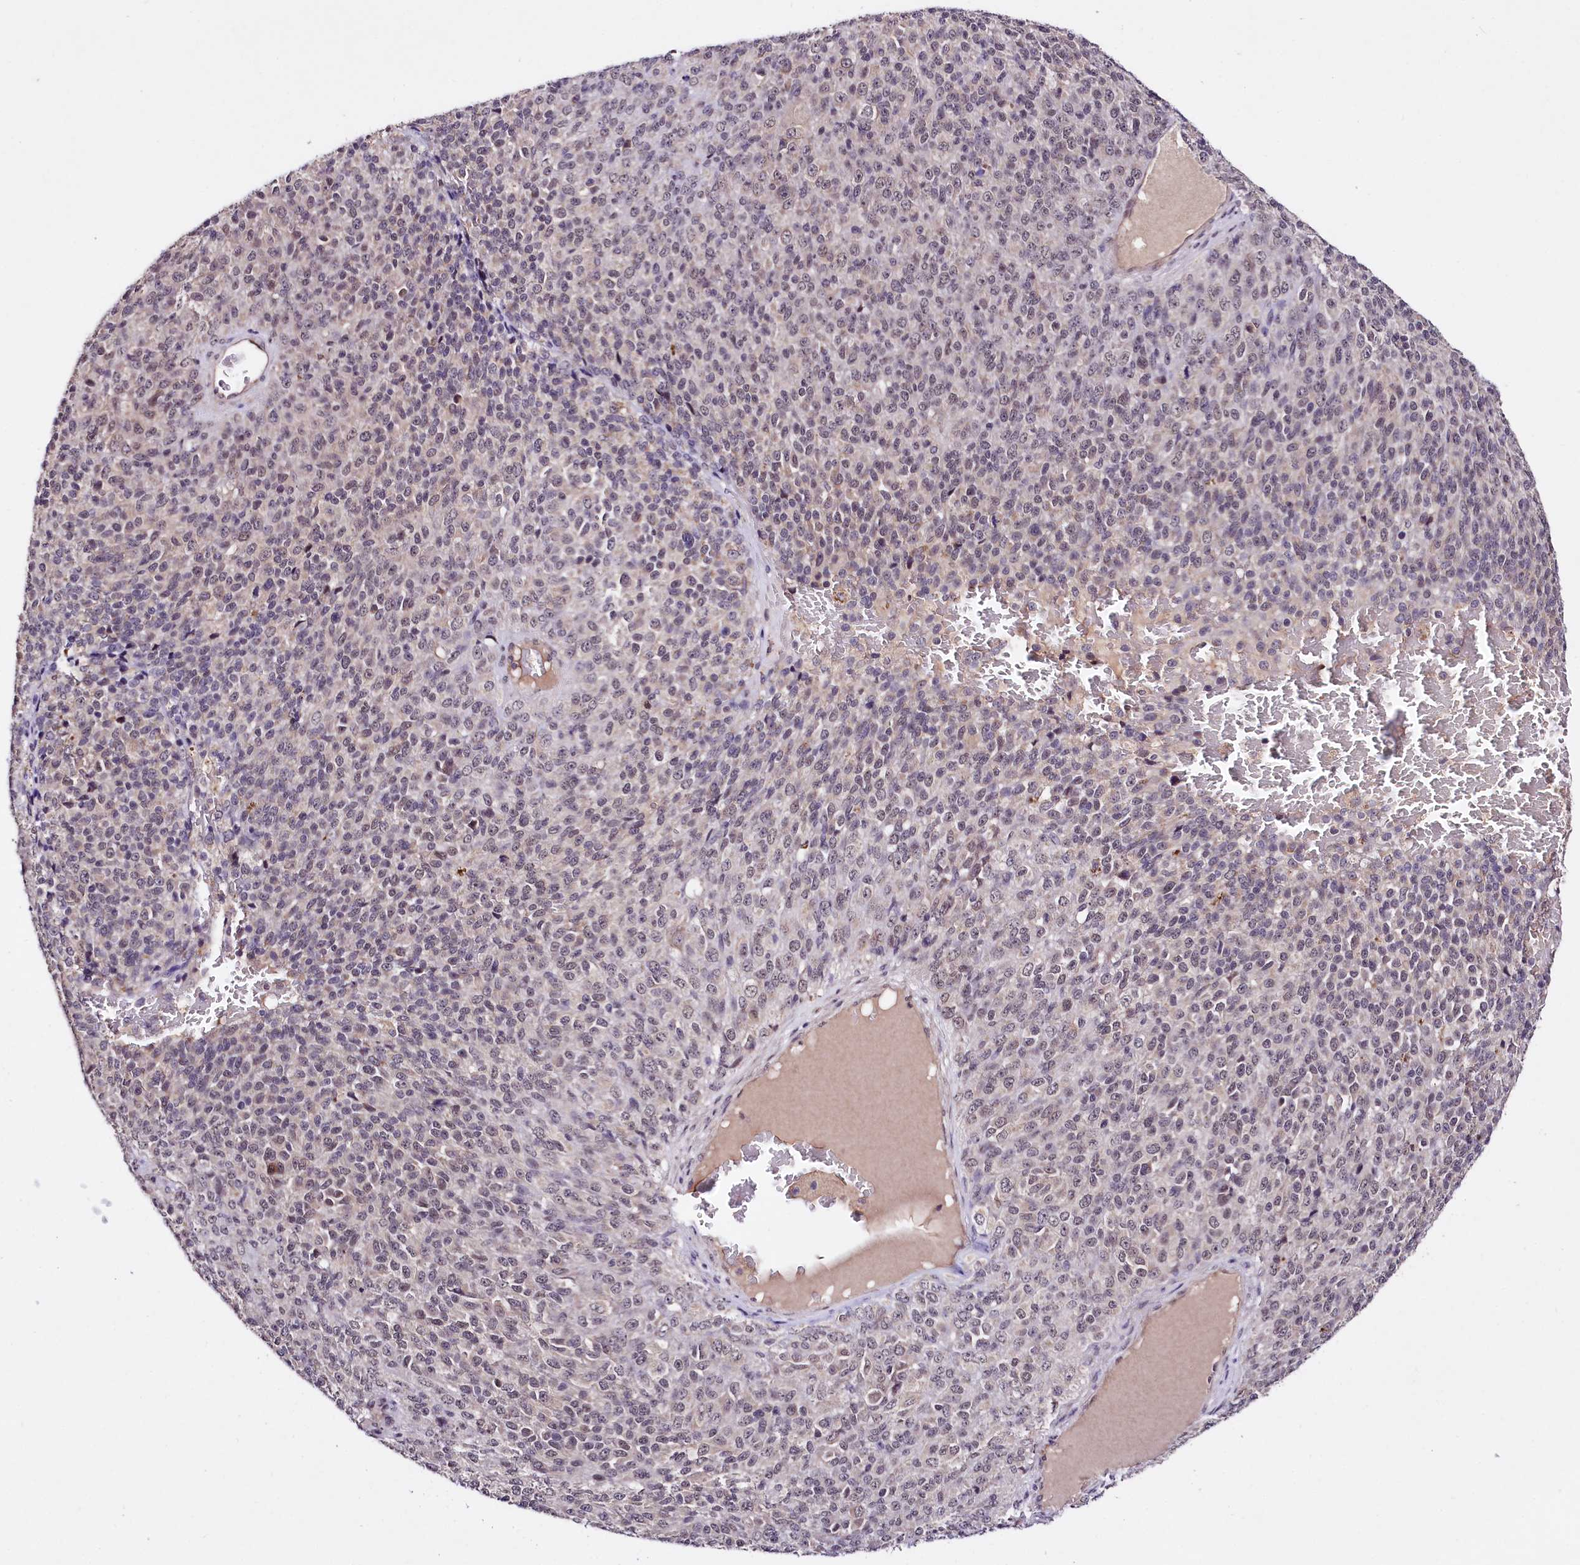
{"staining": {"intensity": "moderate", "quantity": "<25%", "location": "nuclear"}, "tissue": "melanoma", "cell_type": "Tumor cells", "image_type": "cancer", "snomed": [{"axis": "morphology", "description": "Malignant melanoma, Metastatic site"}, {"axis": "topography", "description": "Brain"}], "caption": "A brown stain highlights moderate nuclear staining of a protein in malignant melanoma (metastatic site) tumor cells.", "gene": "TAFAZZIN", "patient": {"sex": "female", "age": 56}}